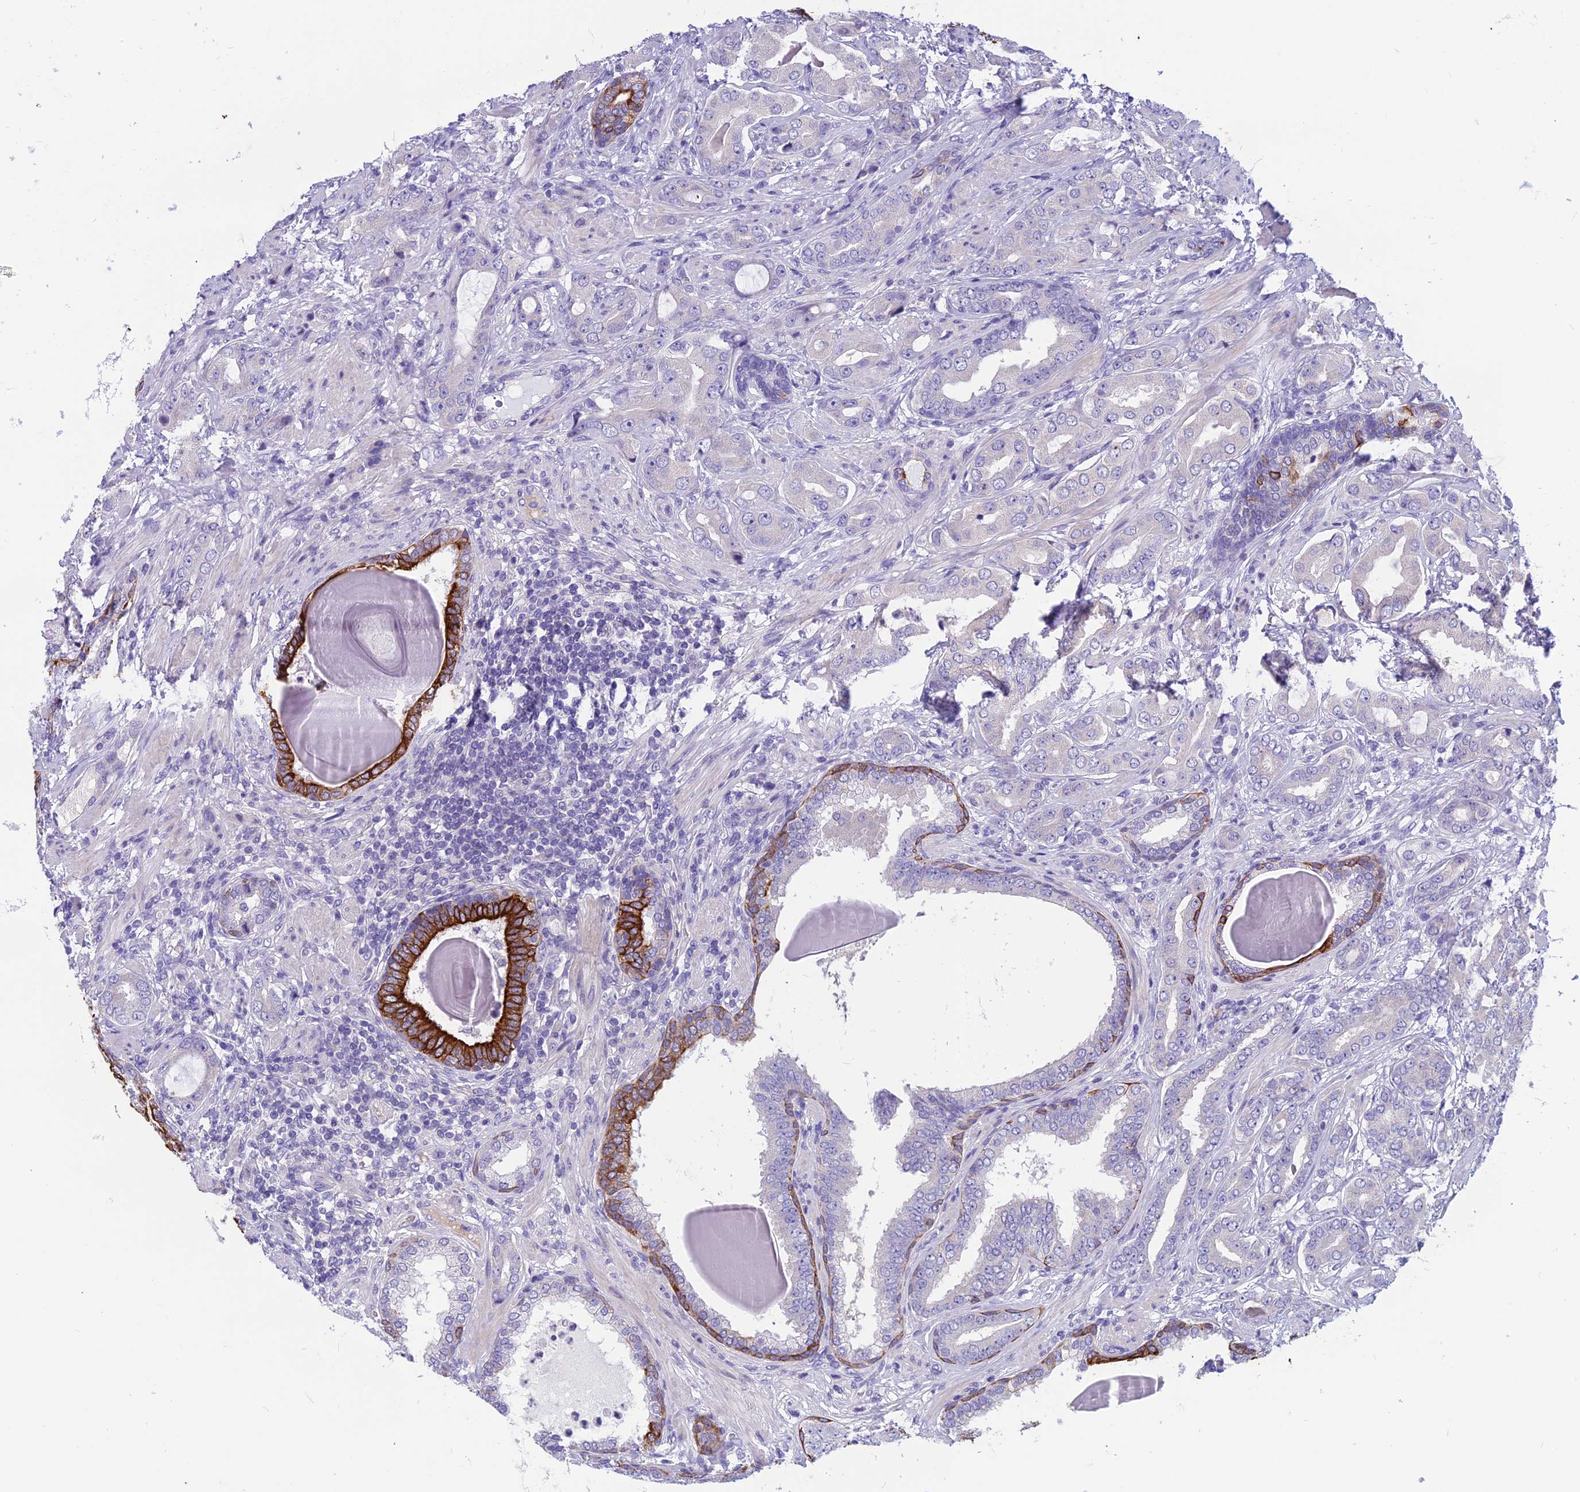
{"staining": {"intensity": "negative", "quantity": "none", "location": "none"}, "tissue": "prostate cancer", "cell_type": "Tumor cells", "image_type": "cancer", "snomed": [{"axis": "morphology", "description": "Adenocarcinoma, Low grade"}, {"axis": "topography", "description": "Prostate"}], "caption": "Immunohistochemistry micrograph of neoplastic tissue: adenocarcinoma (low-grade) (prostate) stained with DAB (3,3'-diaminobenzidine) shows no significant protein positivity in tumor cells. (Stains: DAB IHC with hematoxylin counter stain, Microscopy: brightfield microscopy at high magnification).", "gene": "RBM41", "patient": {"sex": "male", "age": 57}}